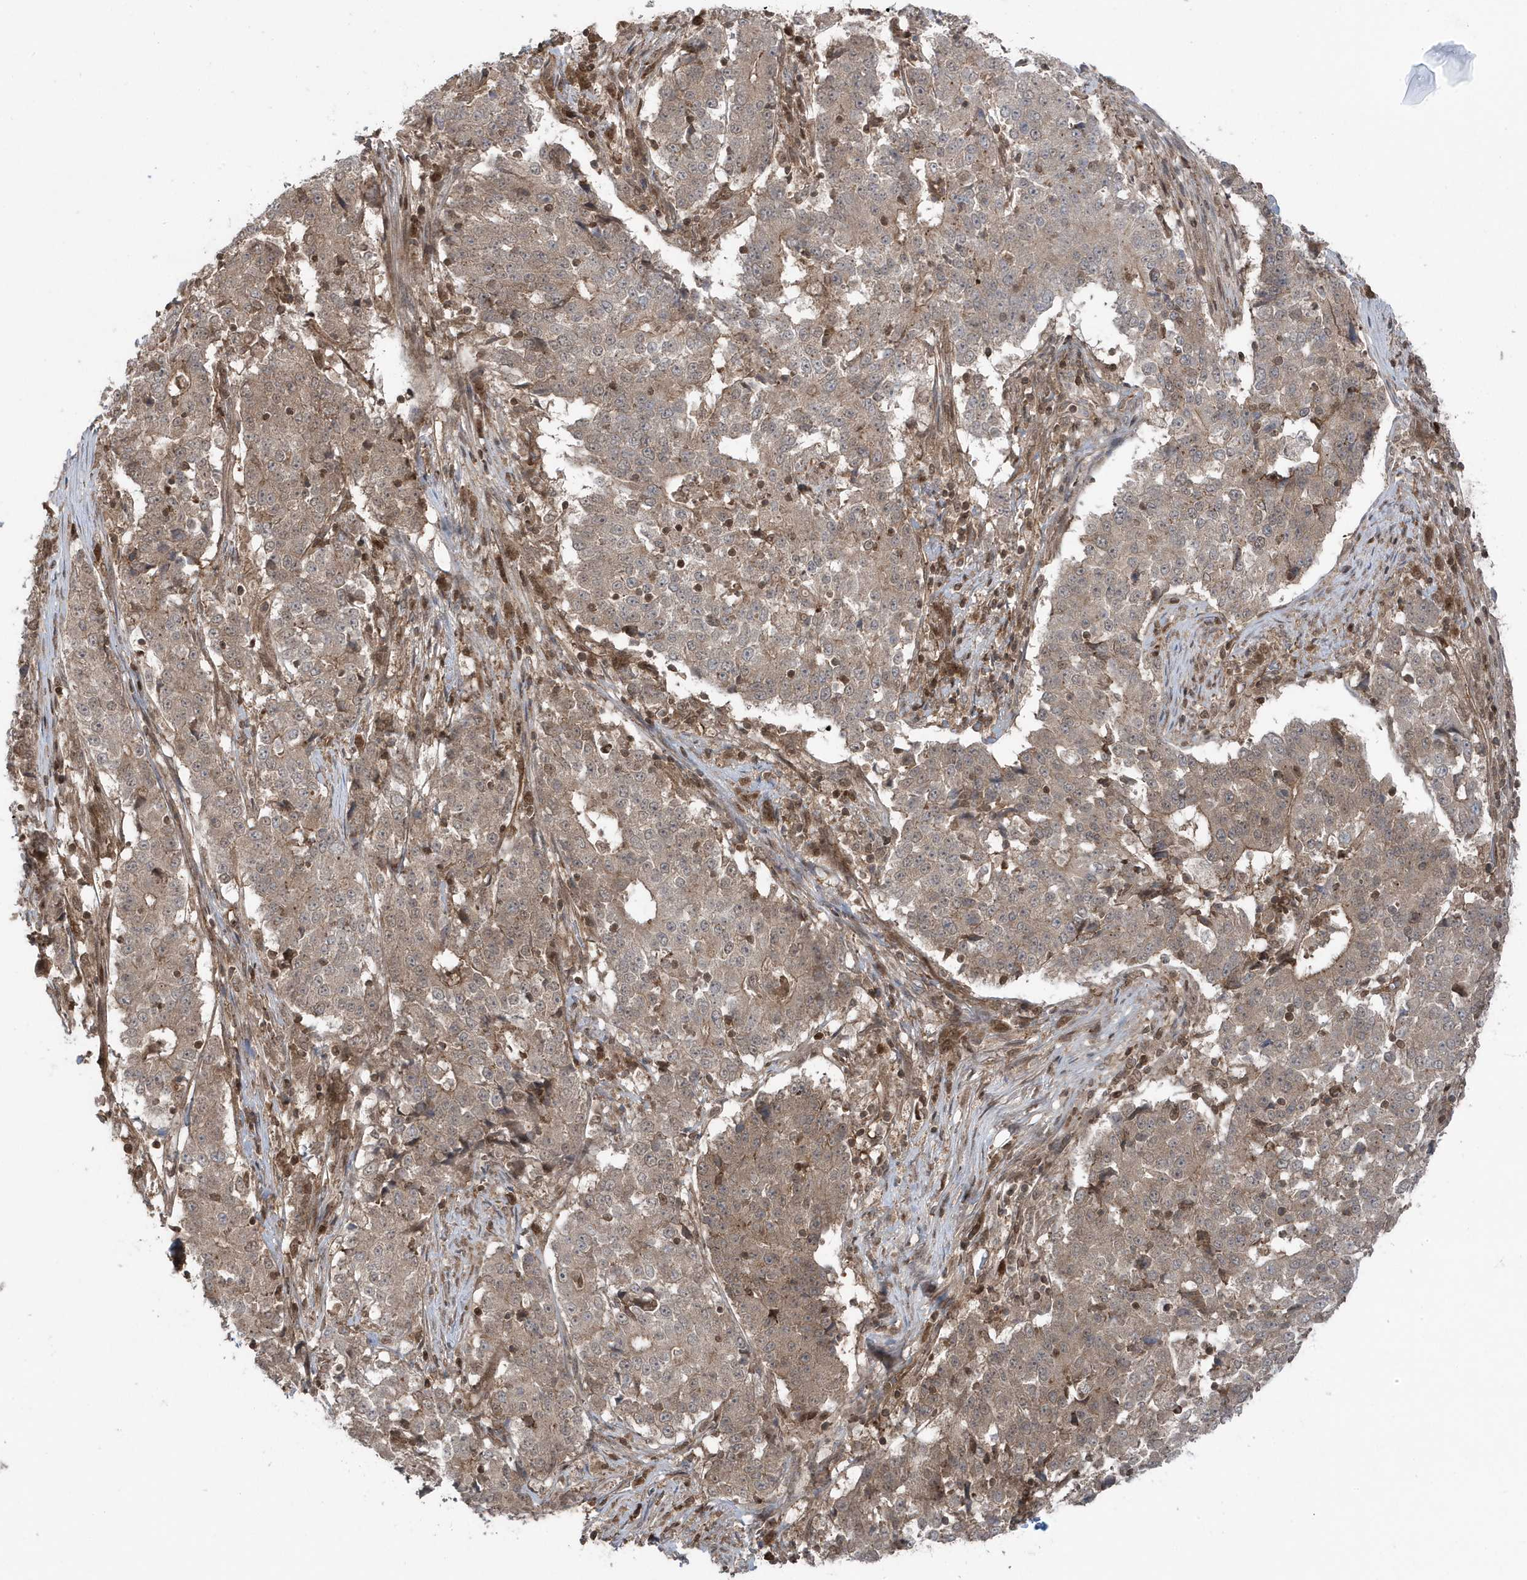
{"staining": {"intensity": "weak", "quantity": "25%-75%", "location": "cytoplasmic/membranous"}, "tissue": "stomach cancer", "cell_type": "Tumor cells", "image_type": "cancer", "snomed": [{"axis": "morphology", "description": "Adenocarcinoma, NOS"}, {"axis": "topography", "description": "Stomach"}], "caption": "Tumor cells display weak cytoplasmic/membranous positivity in about 25%-75% of cells in stomach adenocarcinoma.", "gene": "MAPK1IP1L", "patient": {"sex": "male", "age": 59}}